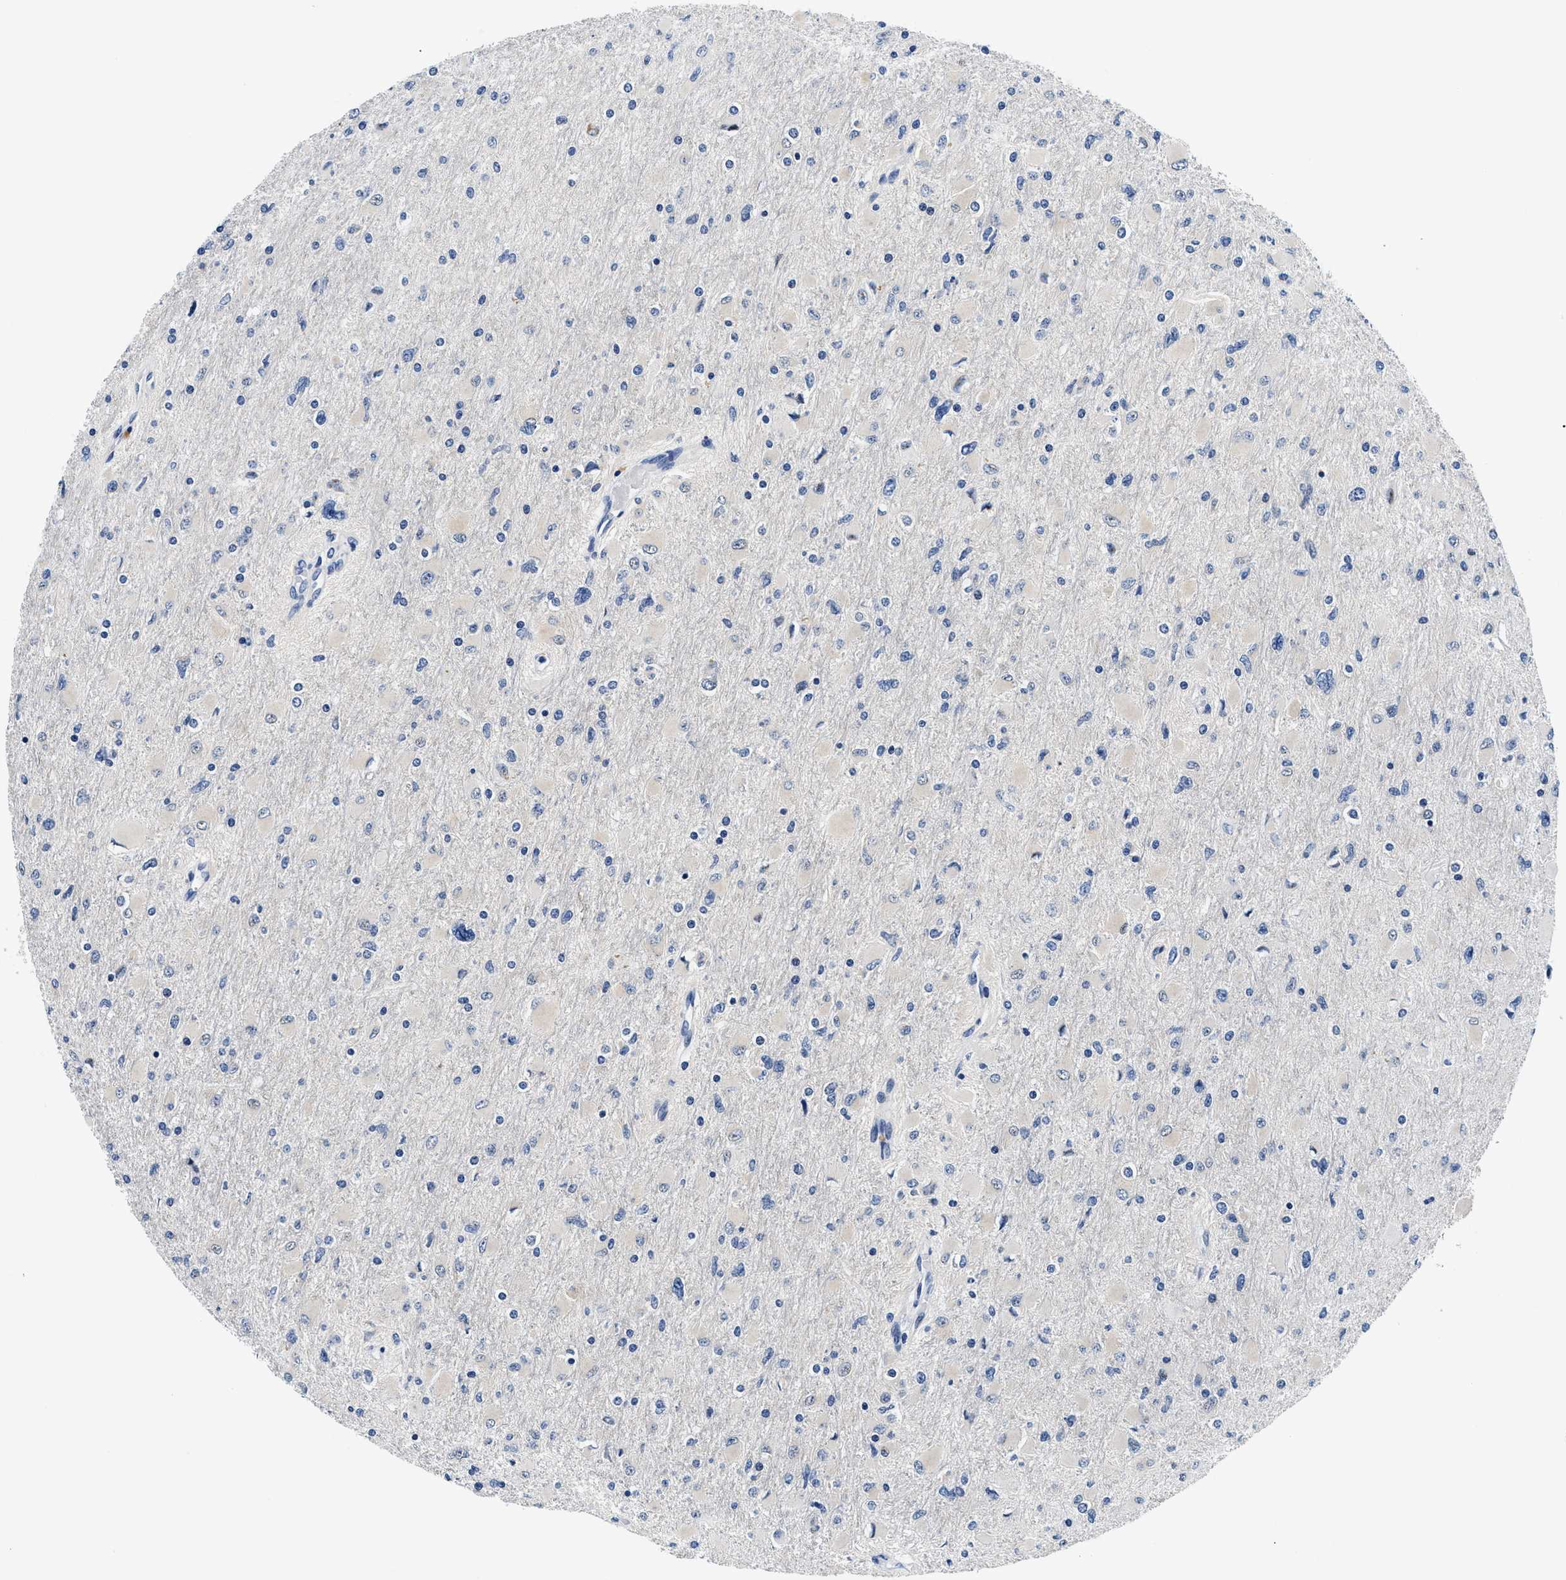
{"staining": {"intensity": "negative", "quantity": "none", "location": "none"}, "tissue": "glioma", "cell_type": "Tumor cells", "image_type": "cancer", "snomed": [{"axis": "morphology", "description": "Glioma, malignant, High grade"}, {"axis": "topography", "description": "Cerebral cortex"}], "caption": "Image shows no significant protein staining in tumor cells of malignant glioma (high-grade).", "gene": "MEA1", "patient": {"sex": "female", "age": 36}}